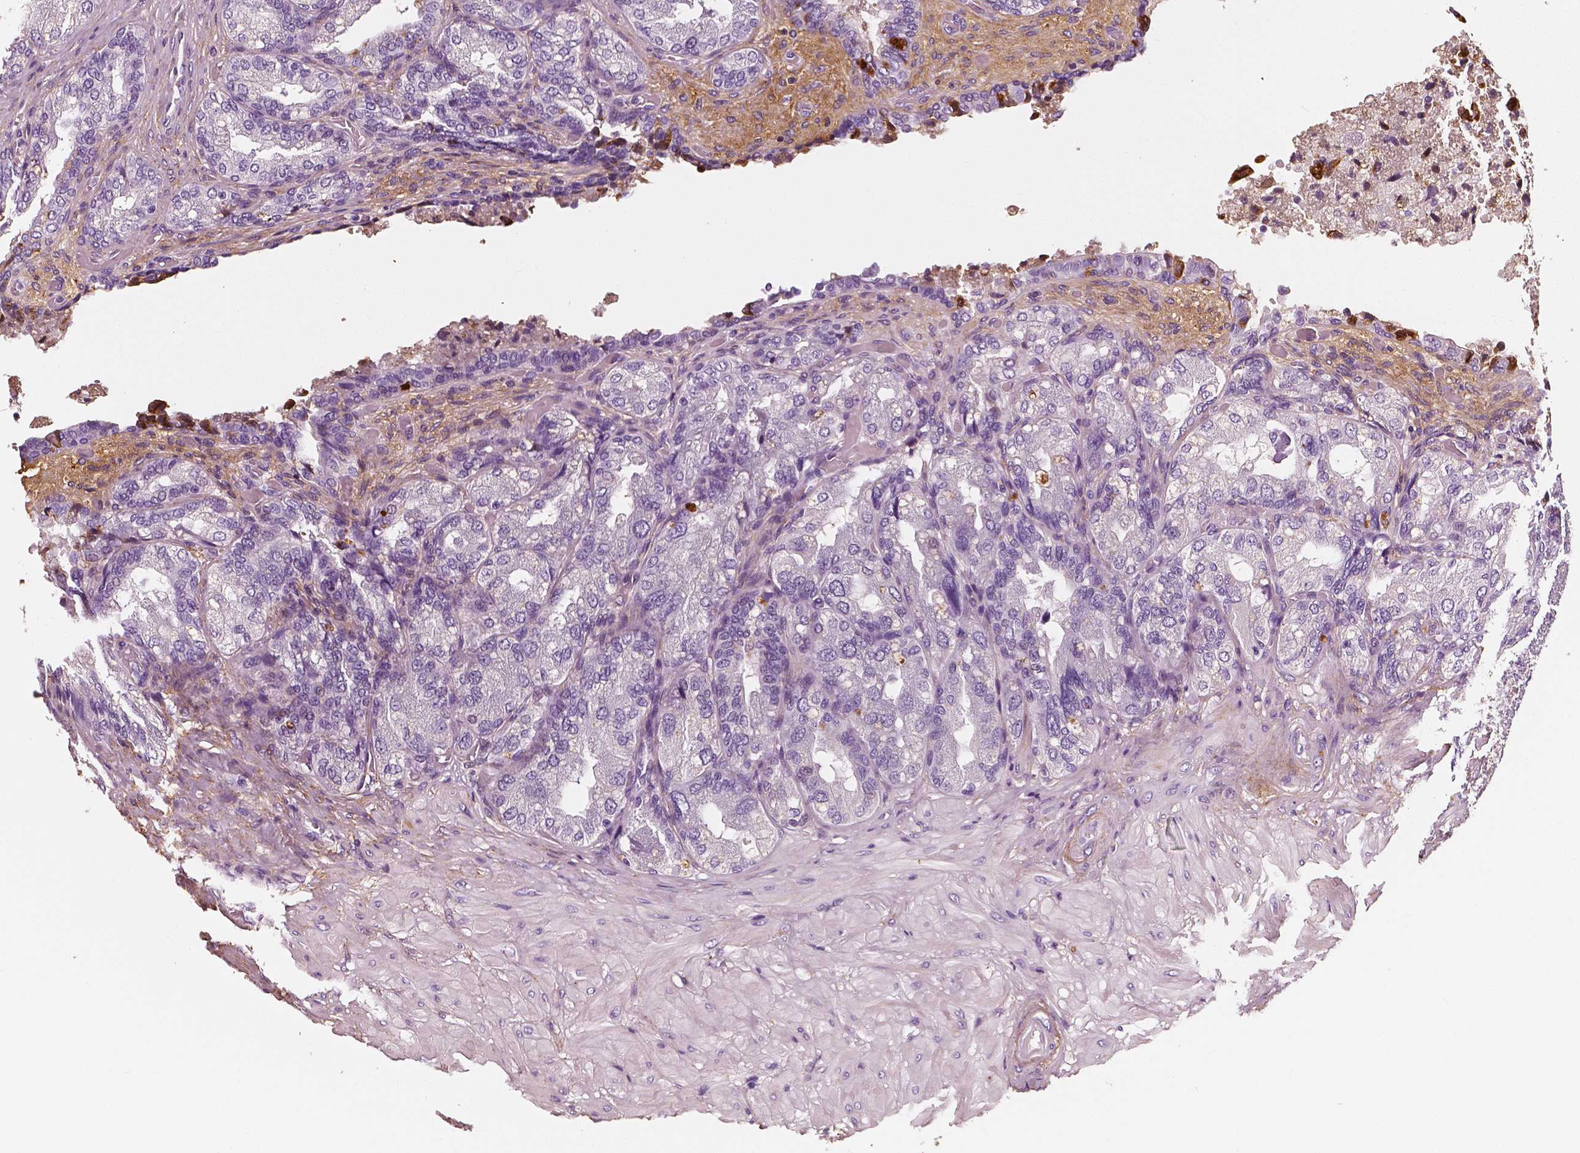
{"staining": {"intensity": "negative", "quantity": "none", "location": "none"}, "tissue": "seminal vesicle", "cell_type": "Glandular cells", "image_type": "normal", "snomed": [{"axis": "morphology", "description": "Normal tissue, NOS"}, {"axis": "topography", "description": "Seminal veicle"}], "caption": "High power microscopy photomicrograph of an immunohistochemistry (IHC) photomicrograph of normal seminal vesicle, revealing no significant expression in glandular cells.", "gene": "FBLN1", "patient": {"sex": "male", "age": 57}}